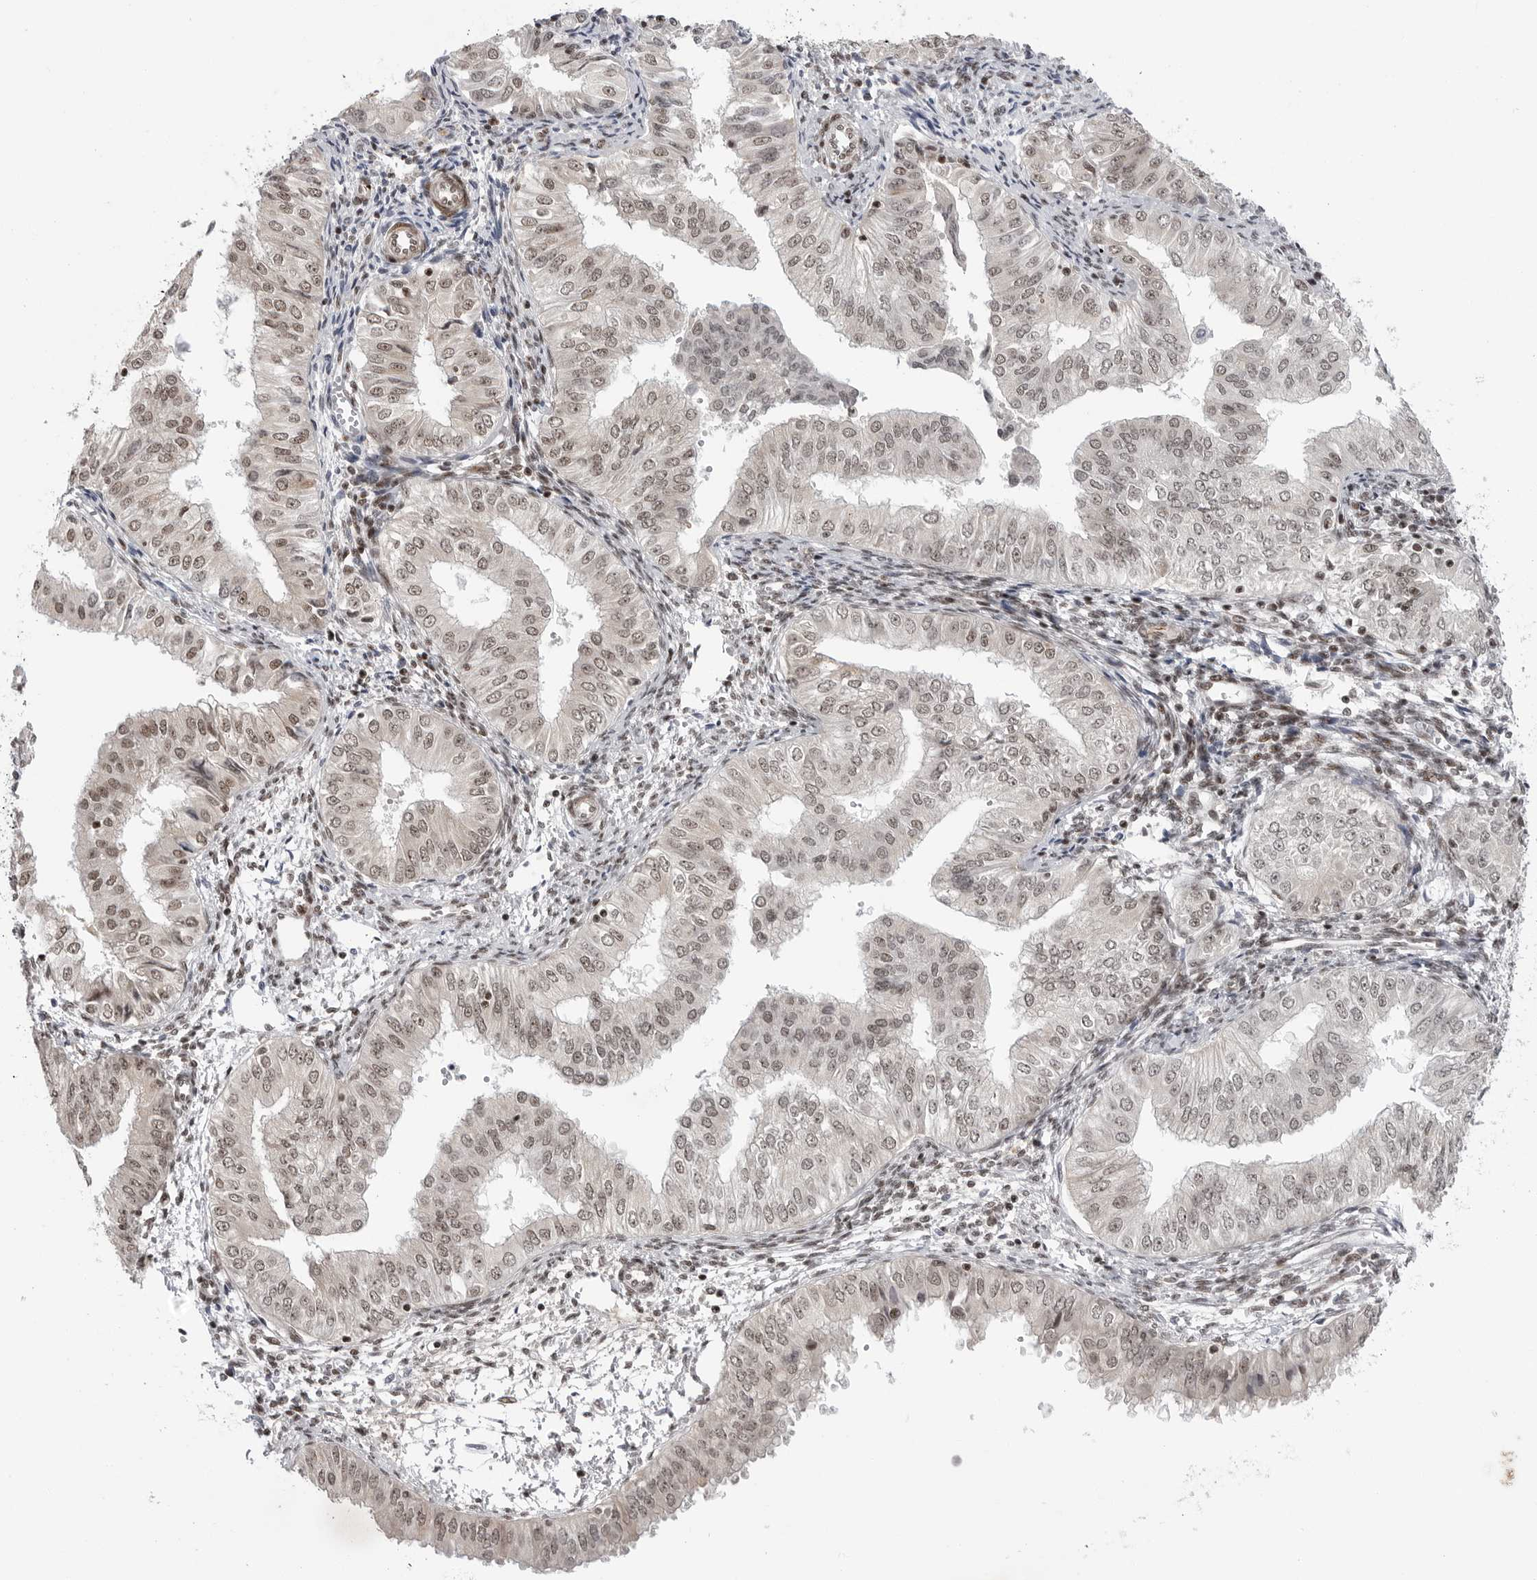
{"staining": {"intensity": "weak", "quantity": ">75%", "location": "nuclear"}, "tissue": "endometrial cancer", "cell_type": "Tumor cells", "image_type": "cancer", "snomed": [{"axis": "morphology", "description": "Normal tissue, NOS"}, {"axis": "morphology", "description": "Adenocarcinoma, NOS"}, {"axis": "topography", "description": "Endometrium"}], "caption": "Protein analysis of endometrial cancer tissue displays weak nuclear expression in approximately >75% of tumor cells.", "gene": "TRIM66", "patient": {"sex": "female", "age": 53}}